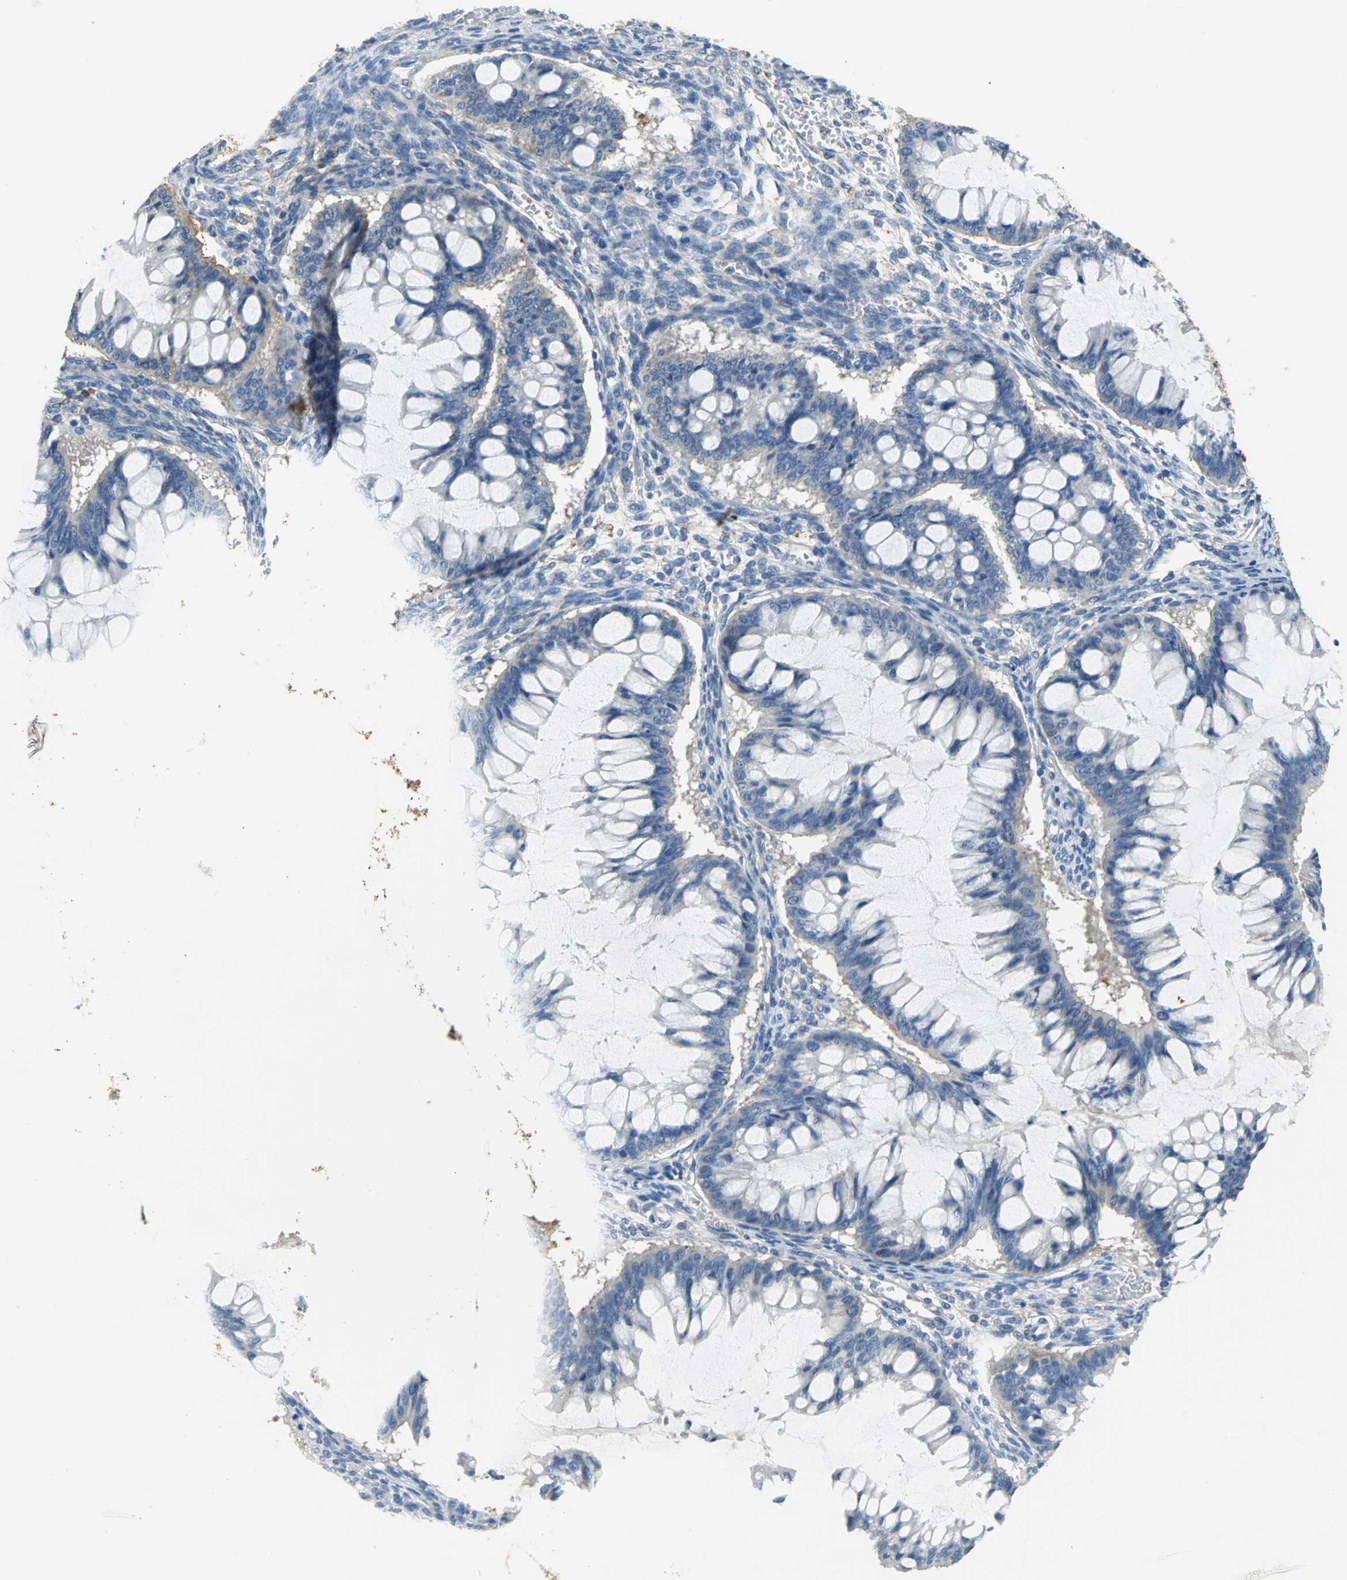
{"staining": {"intensity": "moderate", "quantity": "25%-75%", "location": "cytoplasmic/membranous"}, "tissue": "ovarian cancer", "cell_type": "Tumor cells", "image_type": "cancer", "snomed": [{"axis": "morphology", "description": "Cystadenocarcinoma, mucinous, NOS"}, {"axis": "topography", "description": "Ovary"}], "caption": "Ovarian mucinous cystadenocarcinoma stained with a protein marker shows moderate staining in tumor cells.", "gene": "GYG2", "patient": {"sex": "female", "age": 73}}